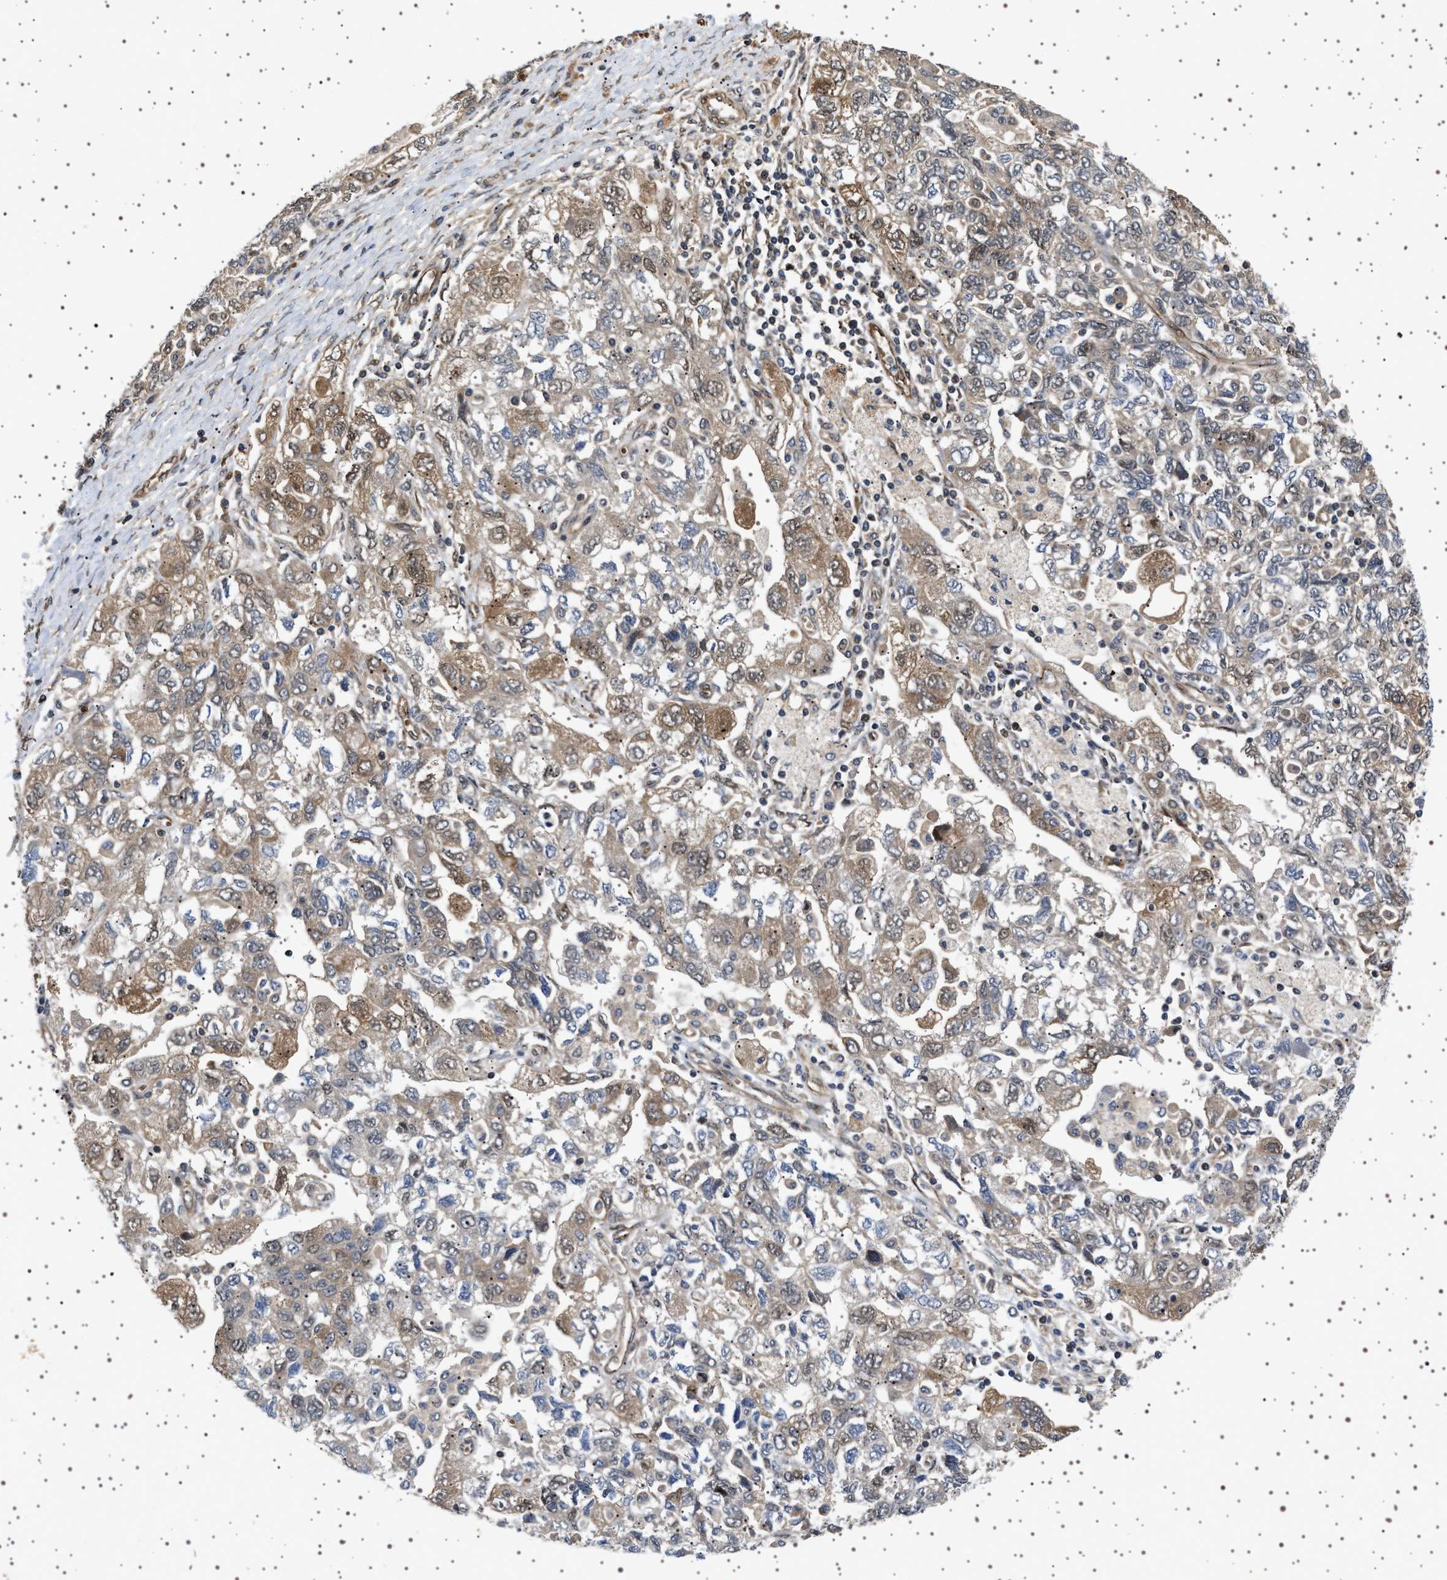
{"staining": {"intensity": "weak", "quantity": "25%-75%", "location": "cytoplasmic/membranous"}, "tissue": "ovarian cancer", "cell_type": "Tumor cells", "image_type": "cancer", "snomed": [{"axis": "morphology", "description": "Carcinoma, NOS"}, {"axis": "morphology", "description": "Cystadenocarcinoma, serous, NOS"}, {"axis": "topography", "description": "Ovary"}], "caption": "Tumor cells show low levels of weak cytoplasmic/membranous positivity in about 25%-75% of cells in carcinoma (ovarian).", "gene": "BAG3", "patient": {"sex": "female", "age": 69}}